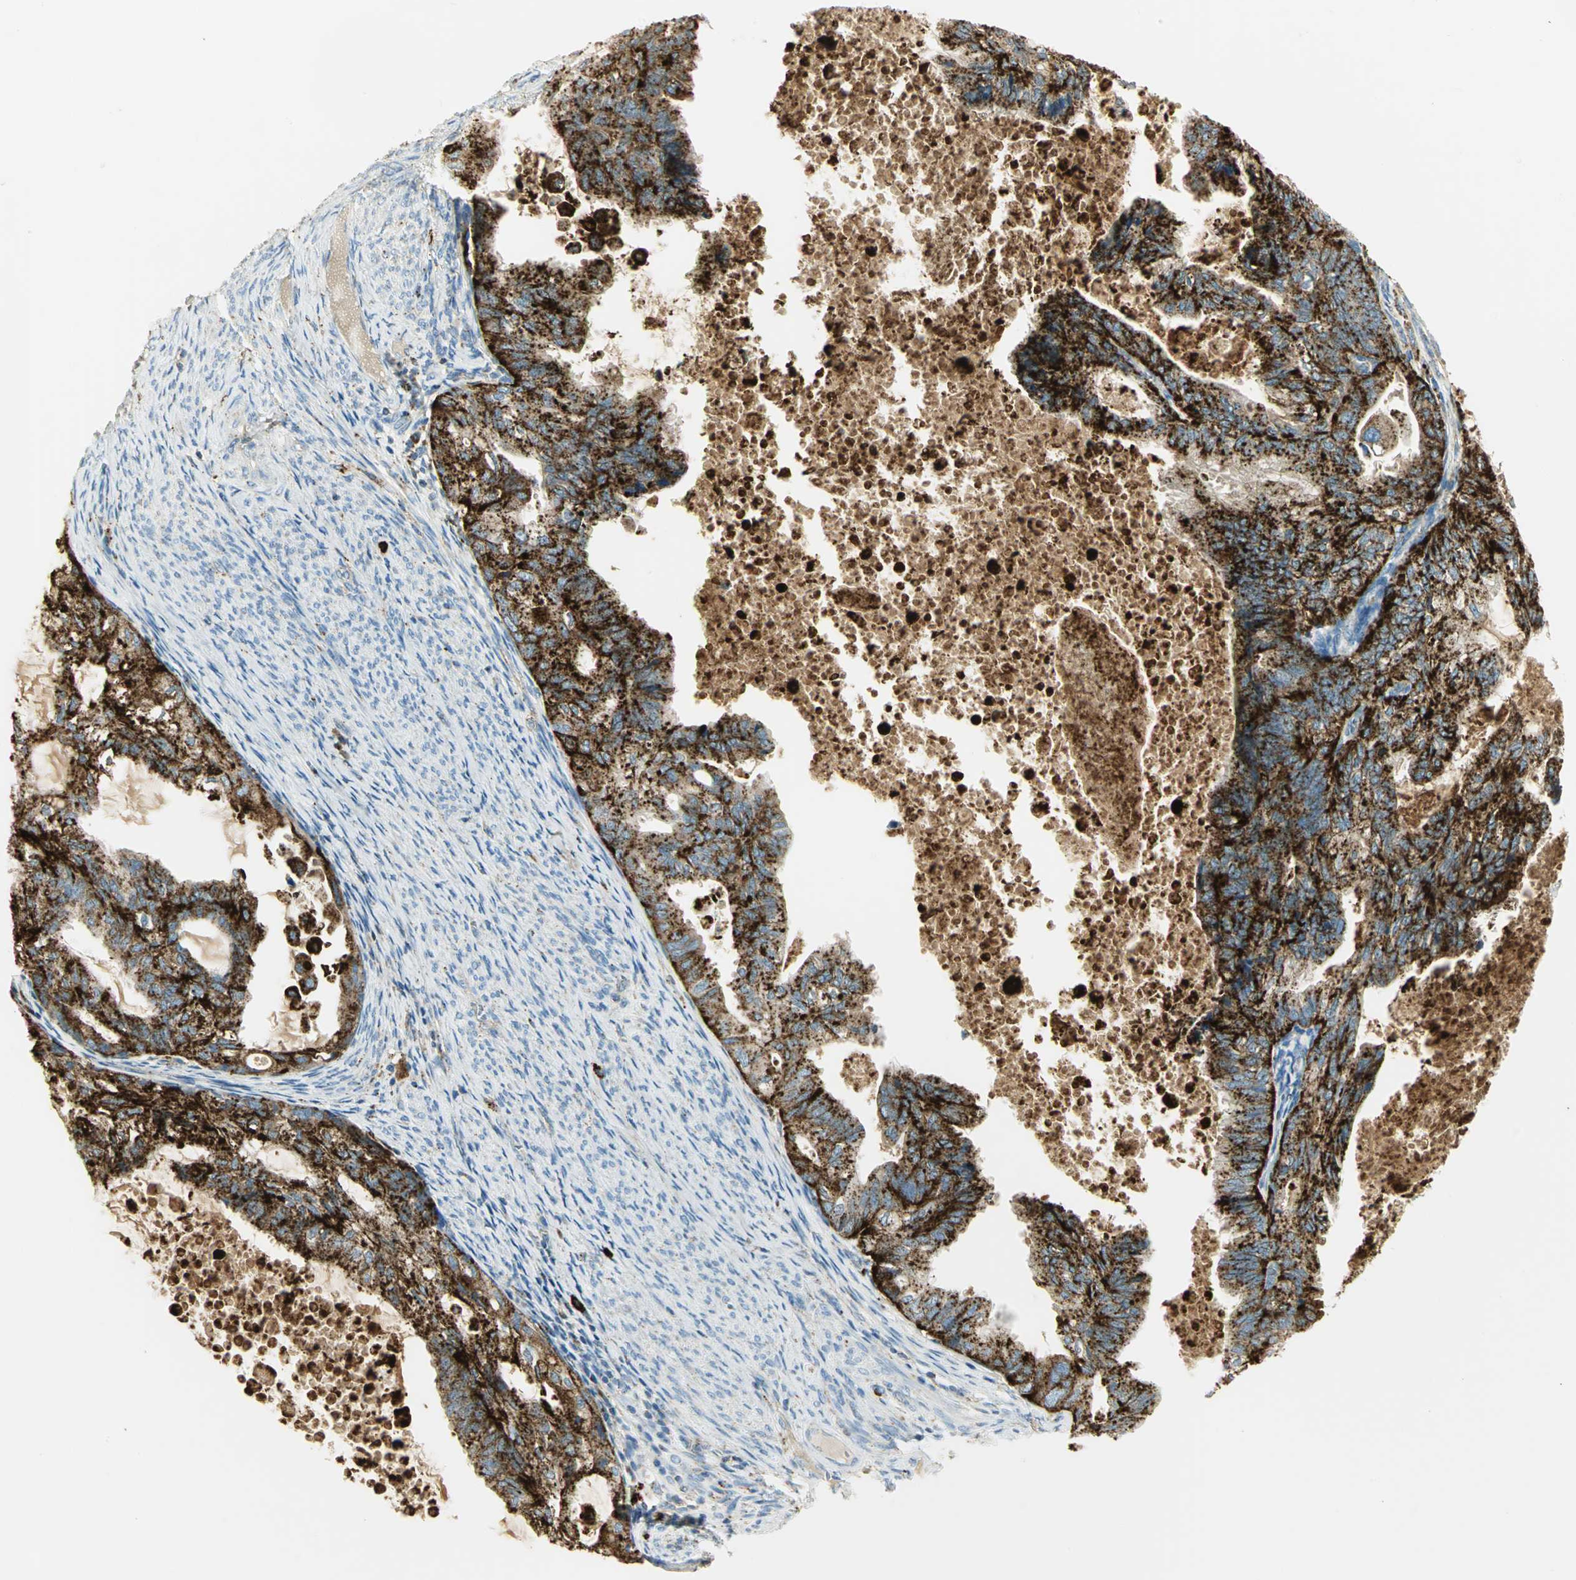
{"staining": {"intensity": "strong", "quantity": ">75%", "location": "cytoplasmic/membranous"}, "tissue": "cervical cancer", "cell_type": "Tumor cells", "image_type": "cancer", "snomed": [{"axis": "morphology", "description": "Normal tissue, NOS"}, {"axis": "morphology", "description": "Adenocarcinoma, NOS"}, {"axis": "topography", "description": "Cervix"}, {"axis": "topography", "description": "Endometrium"}], "caption": "Adenocarcinoma (cervical) tissue reveals strong cytoplasmic/membranous expression in about >75% of tumor cells, visualized by immunohistochemistry. The protein is shown in brown color, while the nuclei are stained blue.", "gene": "ARSA", "patient": {"sex": "female", "age": 86}}